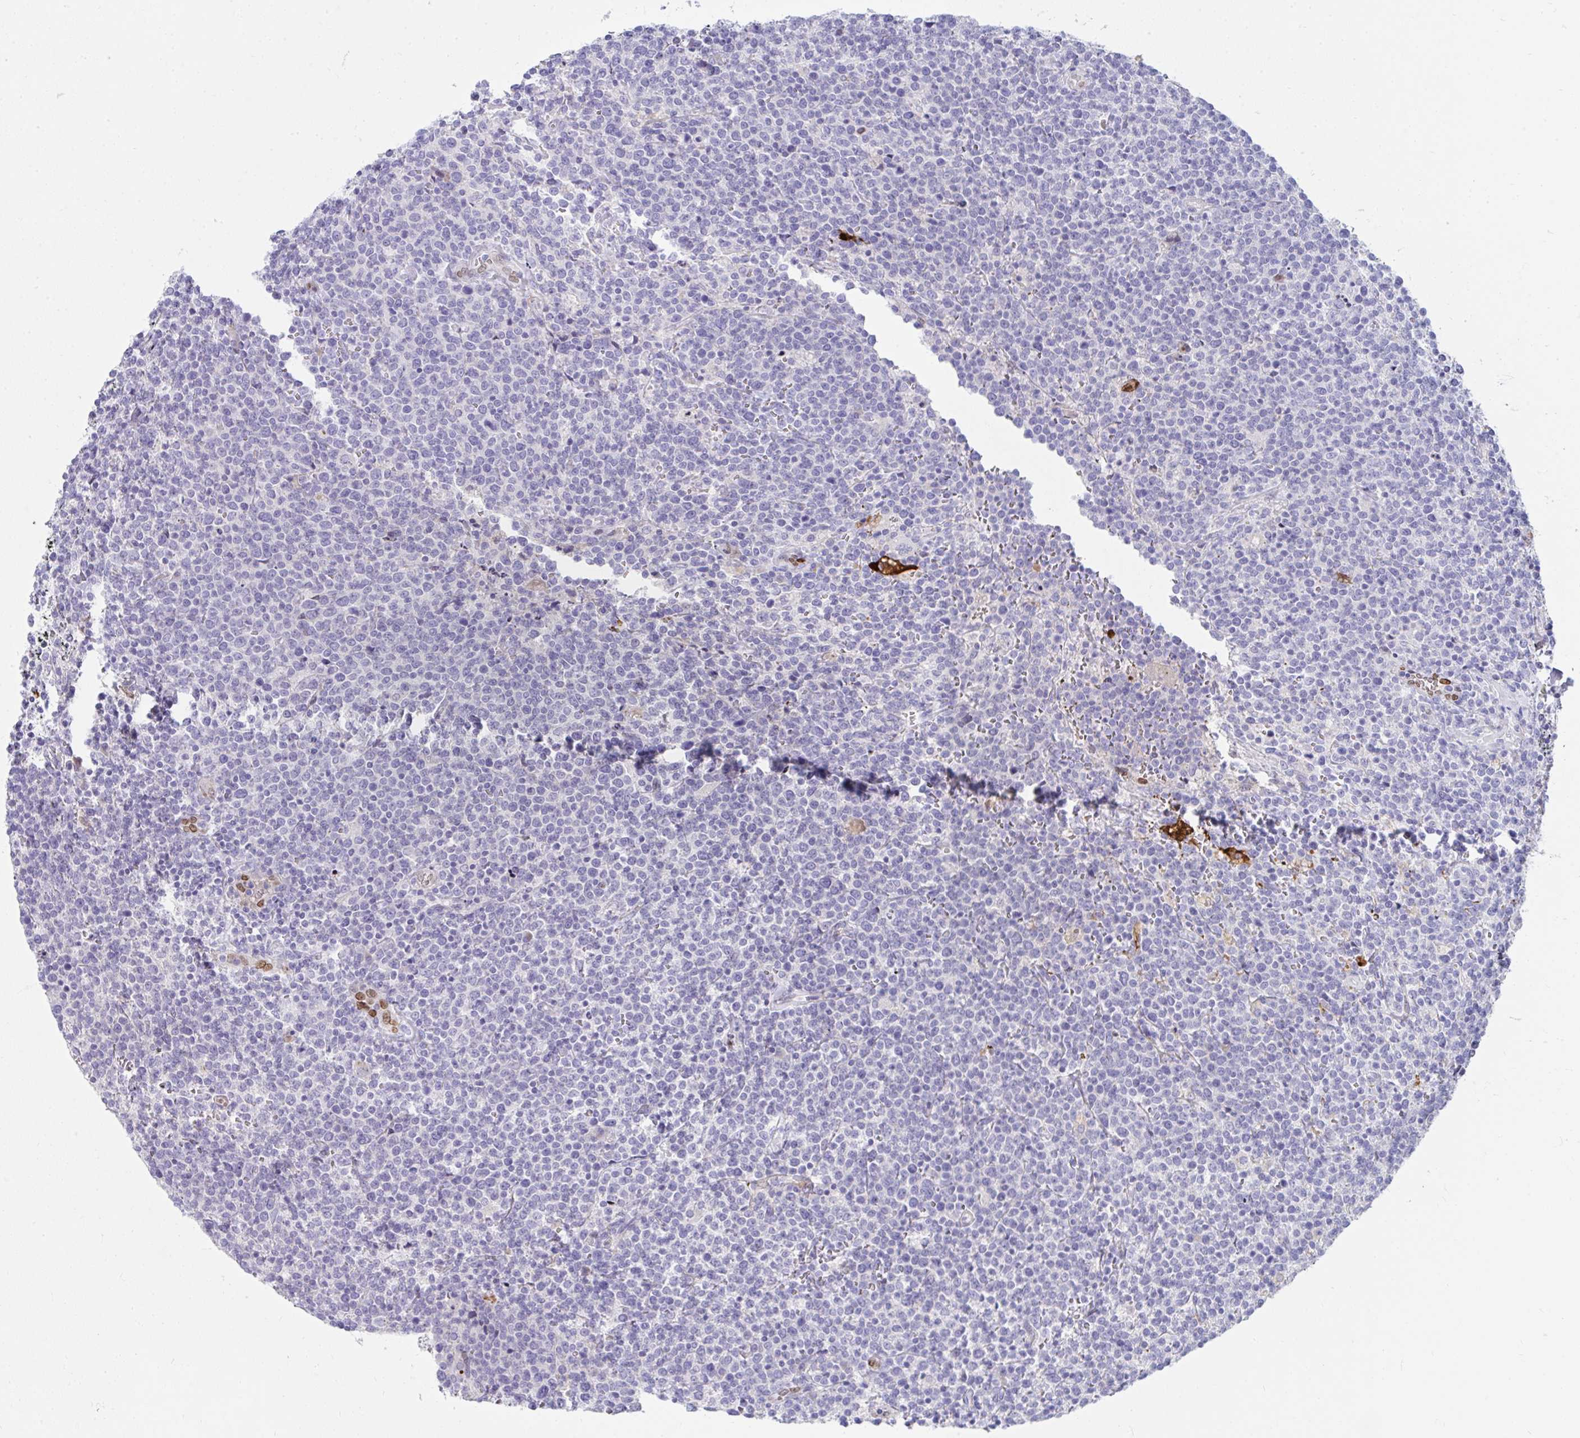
{"staining": {"intensity": "negative", "quantity": "none", "location": "none"}, "tissue": "lymphoma", "cell_type": "Tumor cells", "image_type": "cancer", "snomed": [{"axis": "morphology", "description": "Malignant lymphoma, non-Hodgkin's type, High grade"}, {"axis": "topography", "description": "Lymph node"}], "caption": "An image of lymphoma stained for a protein shows no brown staining in tumor cells.", "gene": "LRRC36", "patient": {"sex": "male", "age": 61}}